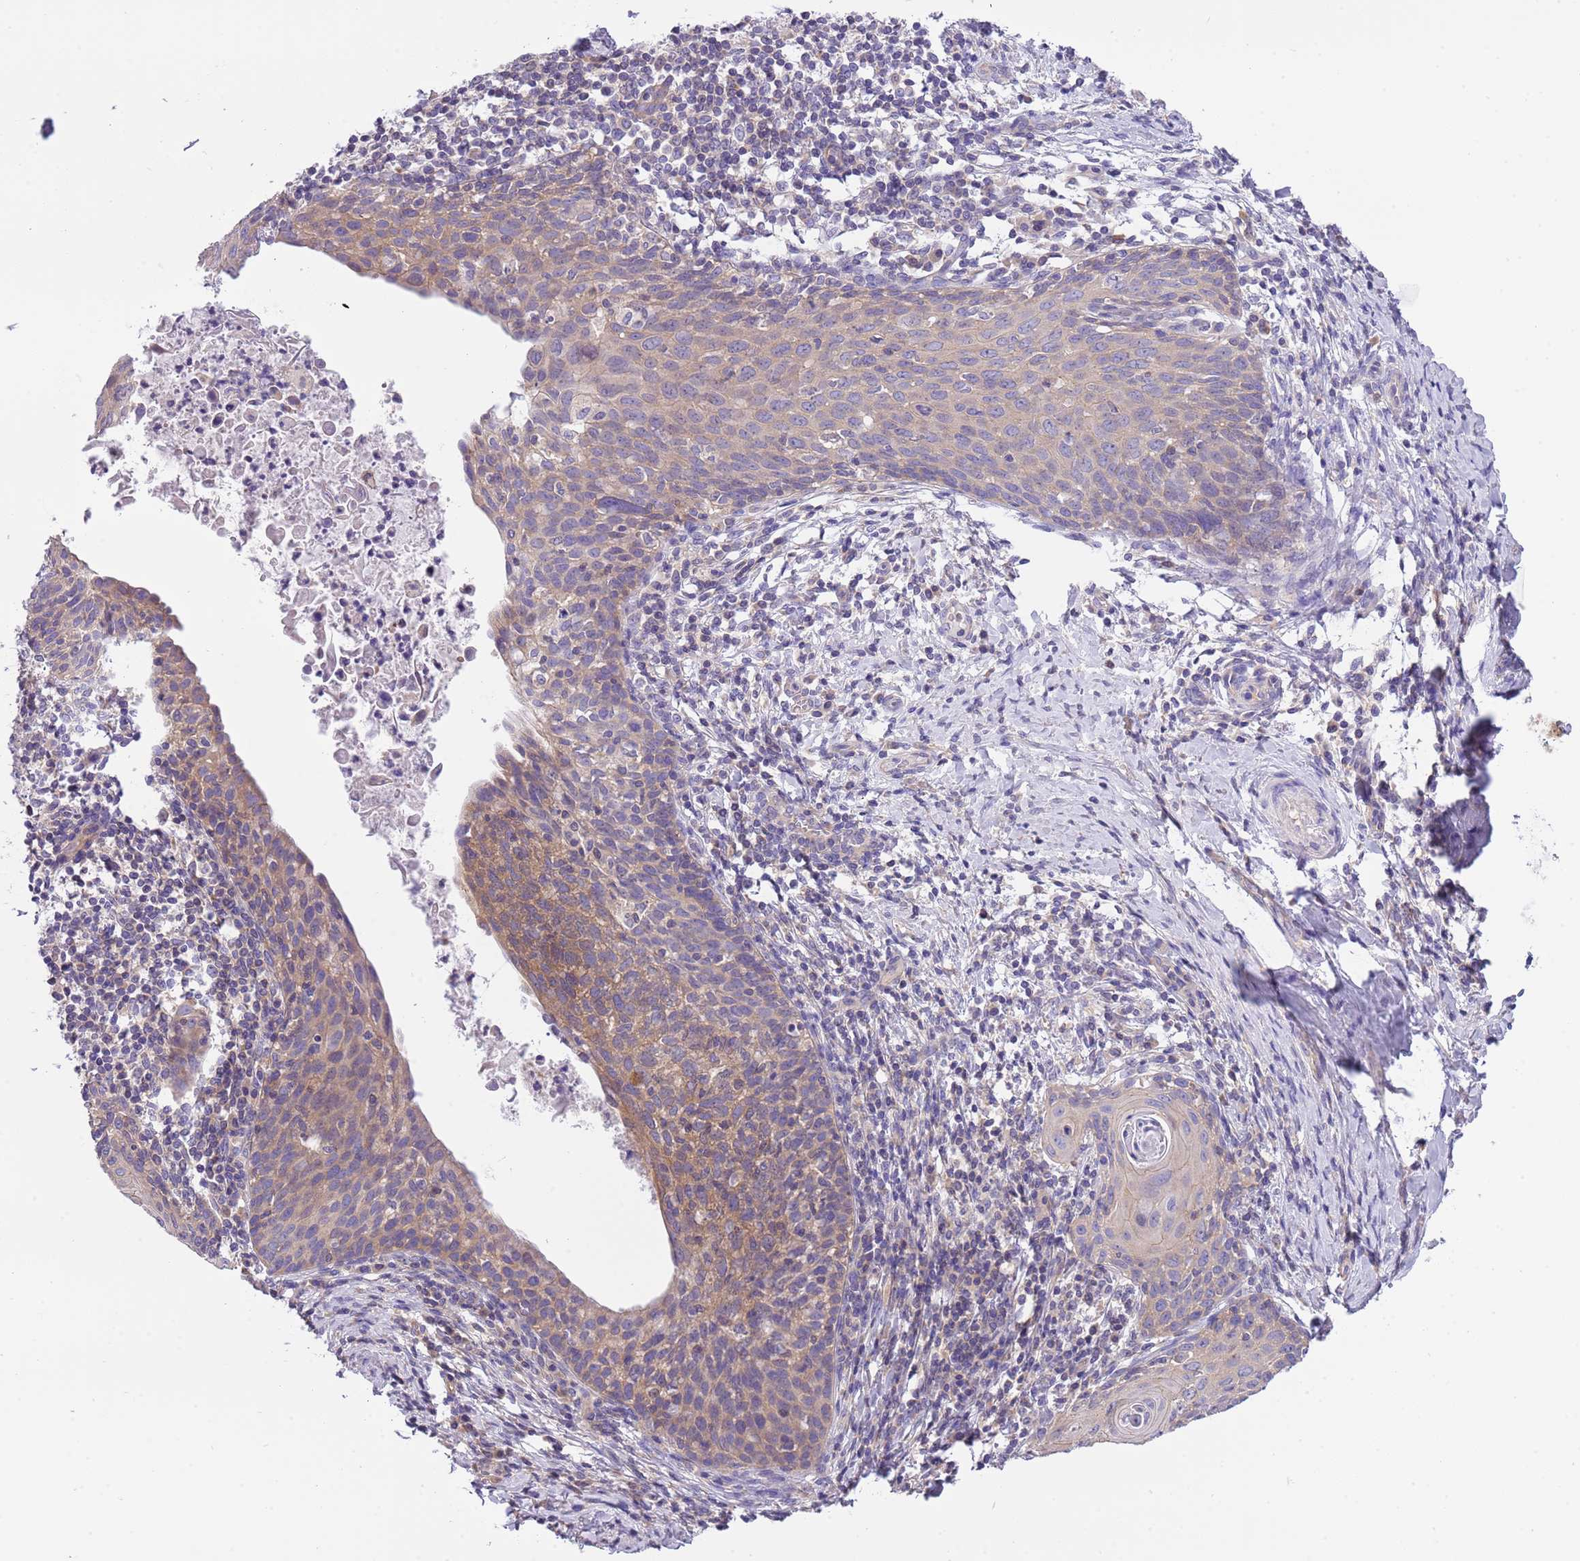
{"staining": {"intensity": "moderate", "quantity": "25%-75%", "location": "cytoplasmic/membranous"}, "tissue": "cervical cancer", "cell_type": "Tumor cells", "image_type": "cancer", "snomed": [{"axis": "morphology", "description": "Squamous cell carcinoma, NOS"}, {"axis": "topography", "description": "Cervix"}], "caption": "Protein staining shows moderate cytoplasmic/membranous staining in approximately 25%-75% of tumor cells in cervical cancer.", "gene": "STIP1", "patient": {"sex": "female", "age": 52}}